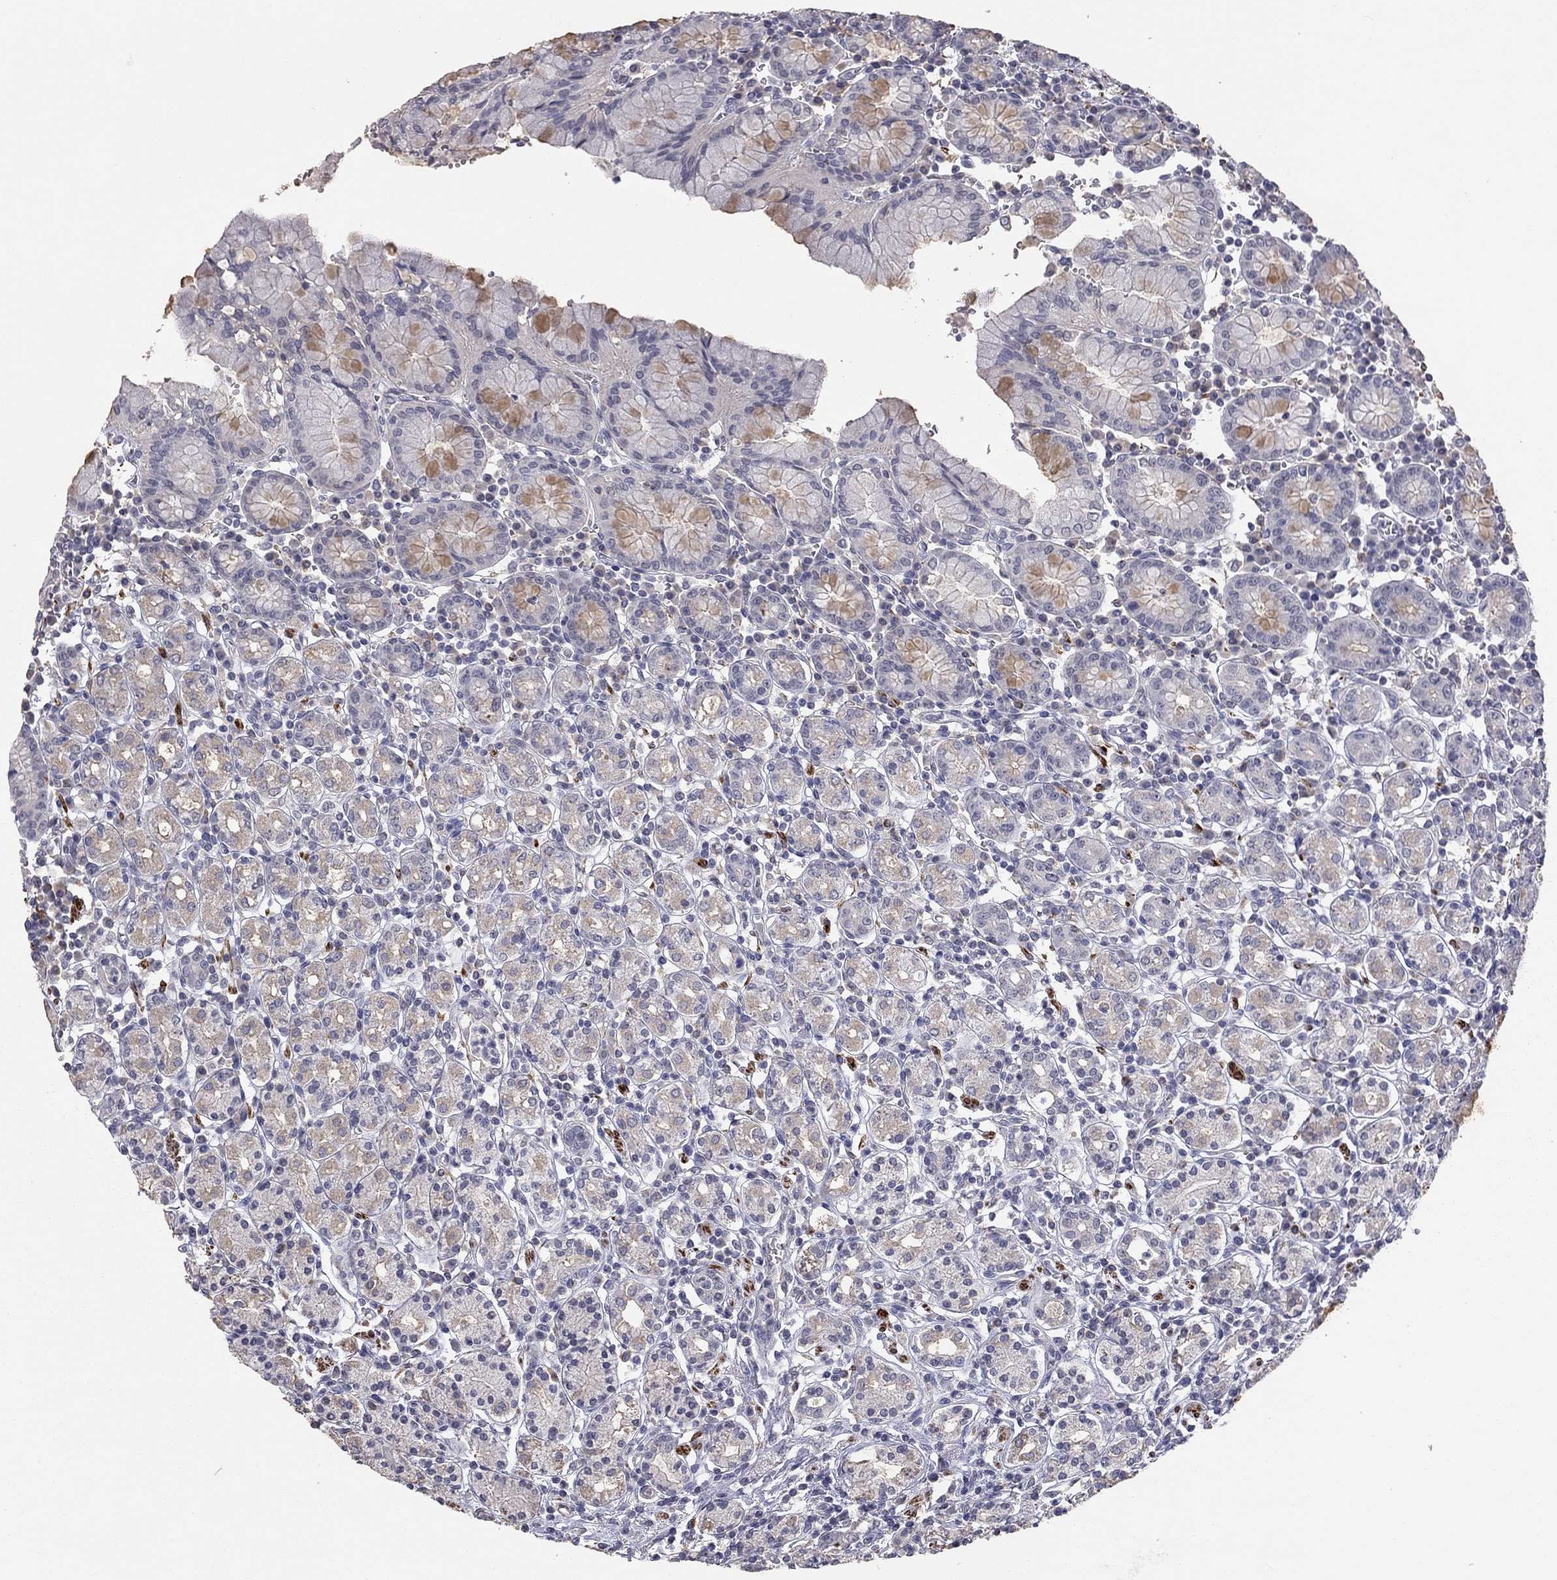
{"staining": {"intensity": "weak", "quantity": "25%-75%", "location": "cytoplasmic/membranous"}, "tissue": "stomach", "cell_type": "Glandular cells", "image_type": "normal", "snomed": [{"axis": "morphology", "description": "Normal tissue, NOS"}, {"axis": "topography", "description": "Stomach, upper"}, {"axis": "topography", "description": "Stomach"}], "caption": "Immunohistochemical staining of benign human stomach exhibits weak cytoplasmic/membranous protein staining in about 25%-75% of glandular cells. (brown staining indicates protein expression, while blue staining denotes nuclei).", "gene": "IP6K3", "patient": {"sex": "male", "age": 62}}